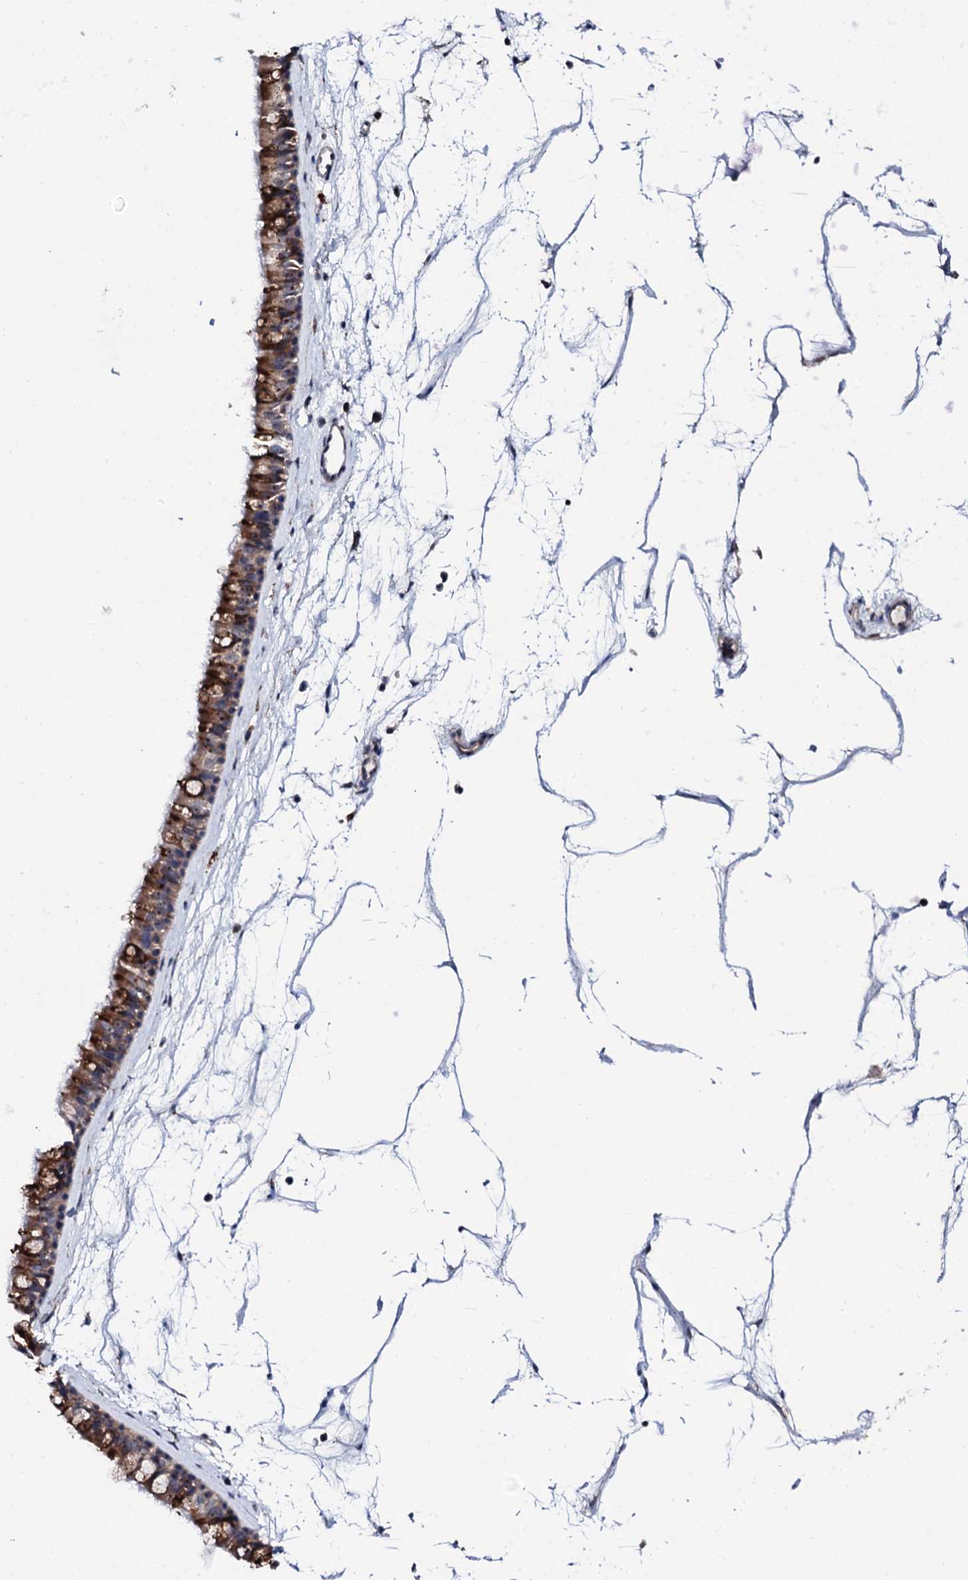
{"staining": {"intensity": "strong", "quantity": ">75%", "location": "cytoplasmic/membranous"}, "tissue": "nasopharynx", "cell_type": "Respiratory epithelial cells", "image_type": "normal", "snomed": [{"axis": "morphology", "description": "Normal tissue, NOS"}, {"axis": "topography", "description": "Nasopharynx"}], "caption": "Benign nasopharynx reveals strong cytoplasmic/membranous expression in about >75% of respiratory epithelial cells Using DAB (3,3'-diaminobenzidine) (brown) and hematoxylin (blue) stains, captured at high magnification using brightfield microscopy..", "gene": "GTPBP4", "patient": {"sex": "male", "age": 64}}